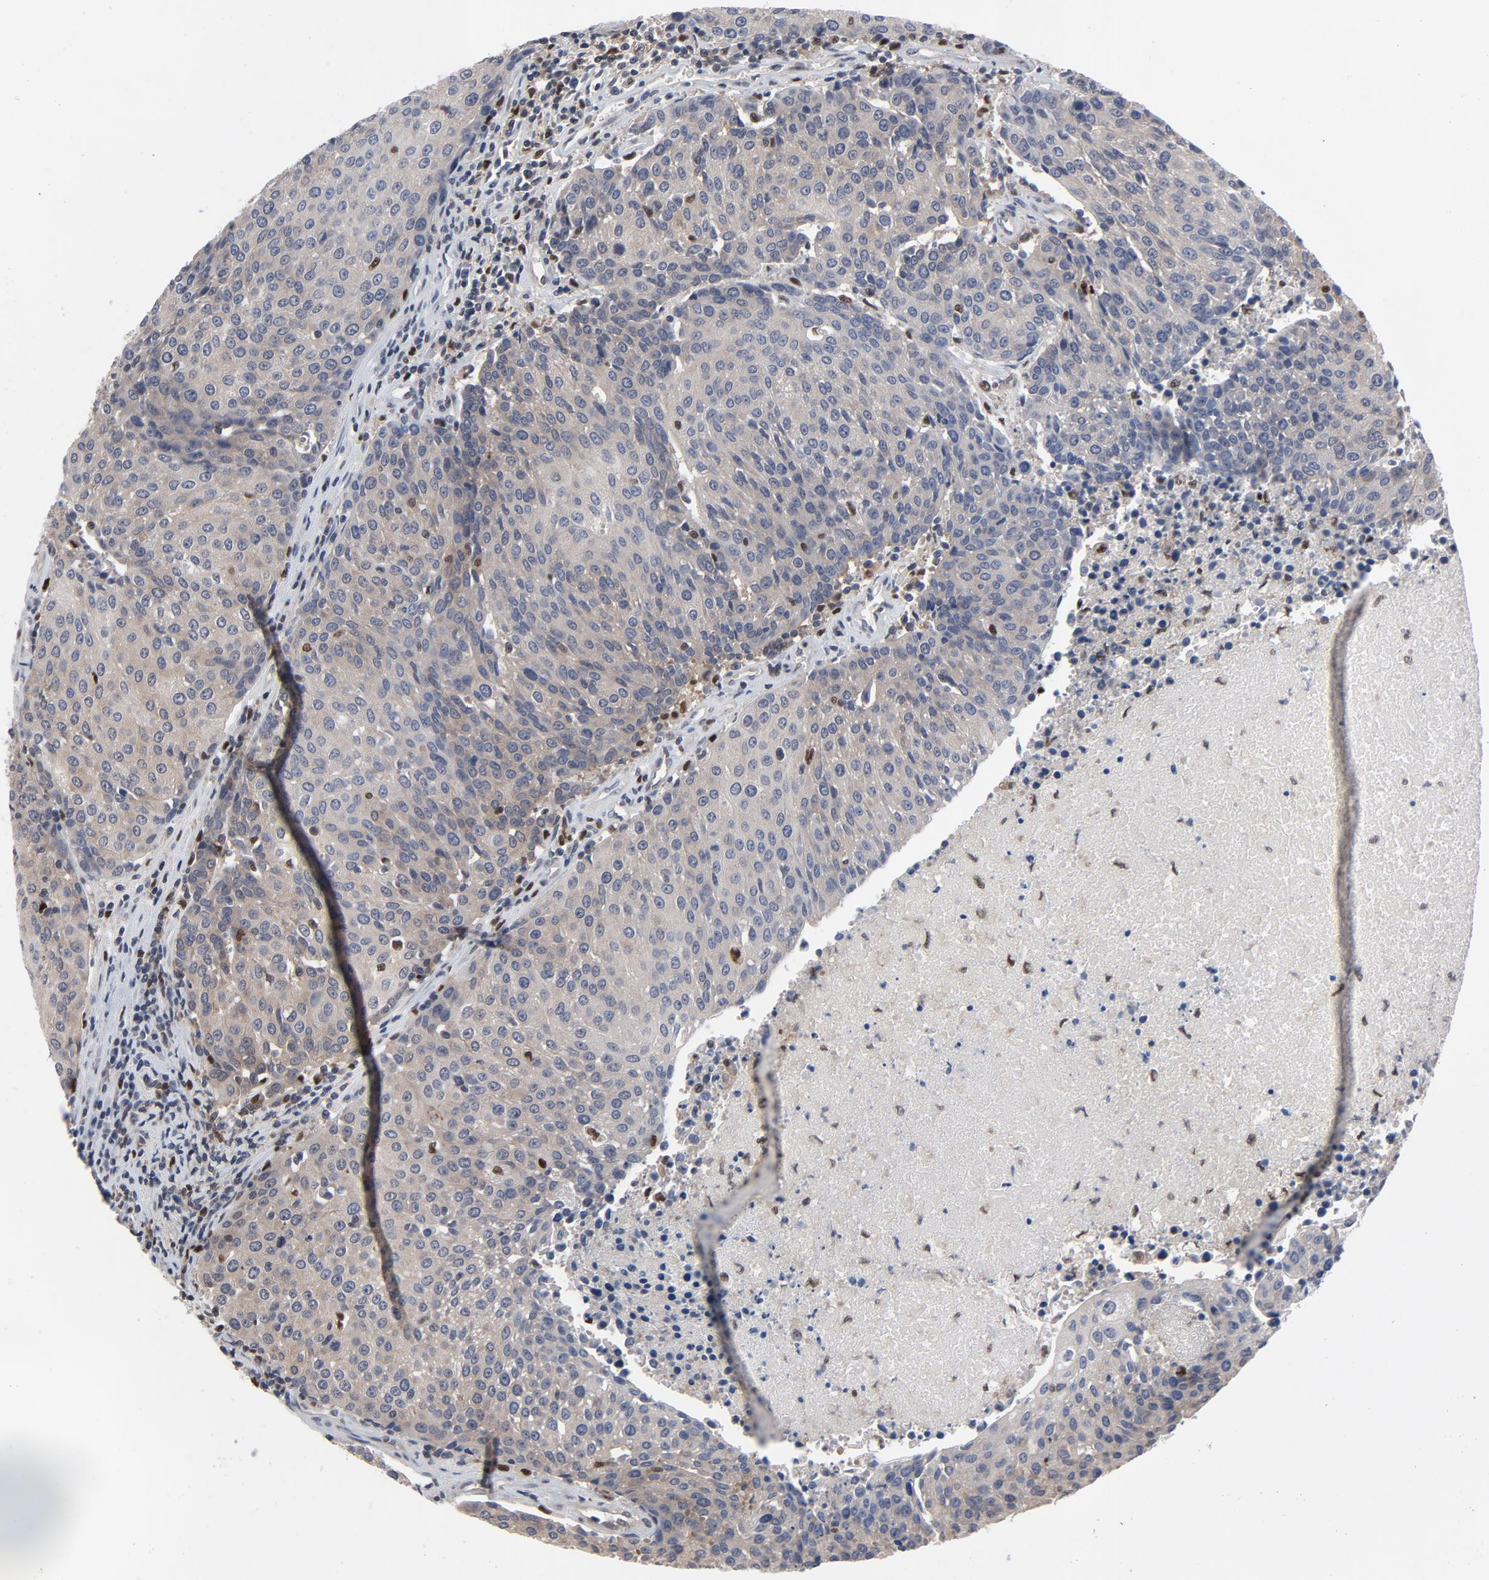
{"staining": {"intensity": "weak", "quantity": "25%-75%", "location": "cytoplasmic/membranous"}, "tissue": "urothelial cancer", "cell_type": "Tumor cells", "image_type": "cancer", "snomed": [{"axis": "morphology", "description": "Urothelial carcinoma, High grade"}, {"axis": "topography", "description": "Urinary bladder"}], "caption": "Approximately 25%-75% of tumor cells in urothelial cancer exhibit weak cytoplasmic/membranous protein expression as visualized by brown immunohistochemical staining.", "gene": "NFKB1", "patient": {"sex": "female", "age": 85}}